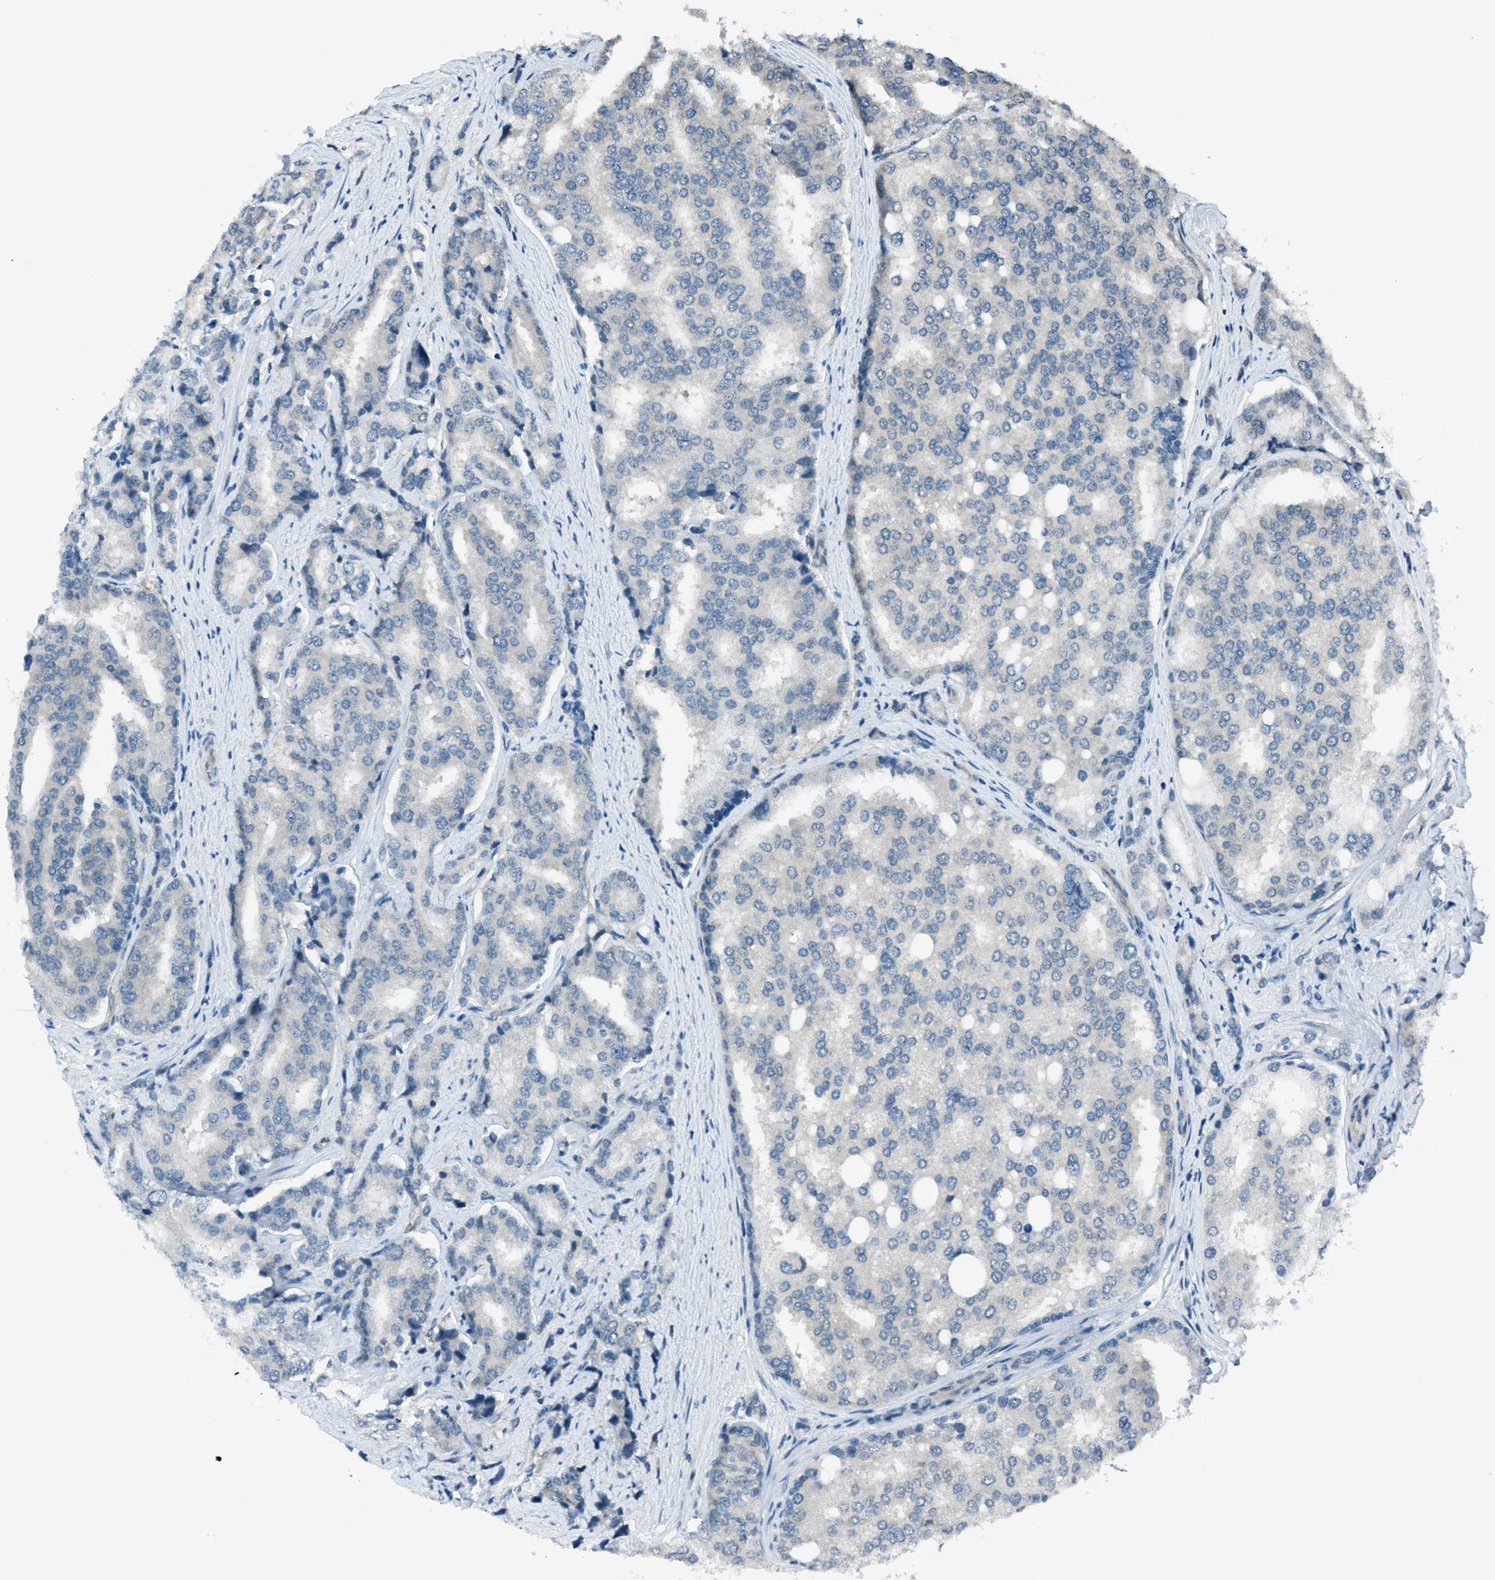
{"staining": {"intensity": "negative", "quantity": "none", "location": "none"}, "tissue": "prostate cancer", "cell_type": "Tumor cells", "image_type": "cancer", "snomed": [{"axis": "morphology", "description": "Adenocarcinoma, High grade"}, {"axis": "topography", "description": "Prostate"}], "caption": "There is no significant positivity in tumor cells of prostate cancer (adenocarcinoma (high-grade)). Brightfield microscopy of immunohistochemistry stained with DAB (3,3'-diaminobenzidine) (brown) and hematoxylin (blue), captured at high magnification.", "gene": "ASAP2", "patient": {"sex": "male", "age": 50}}